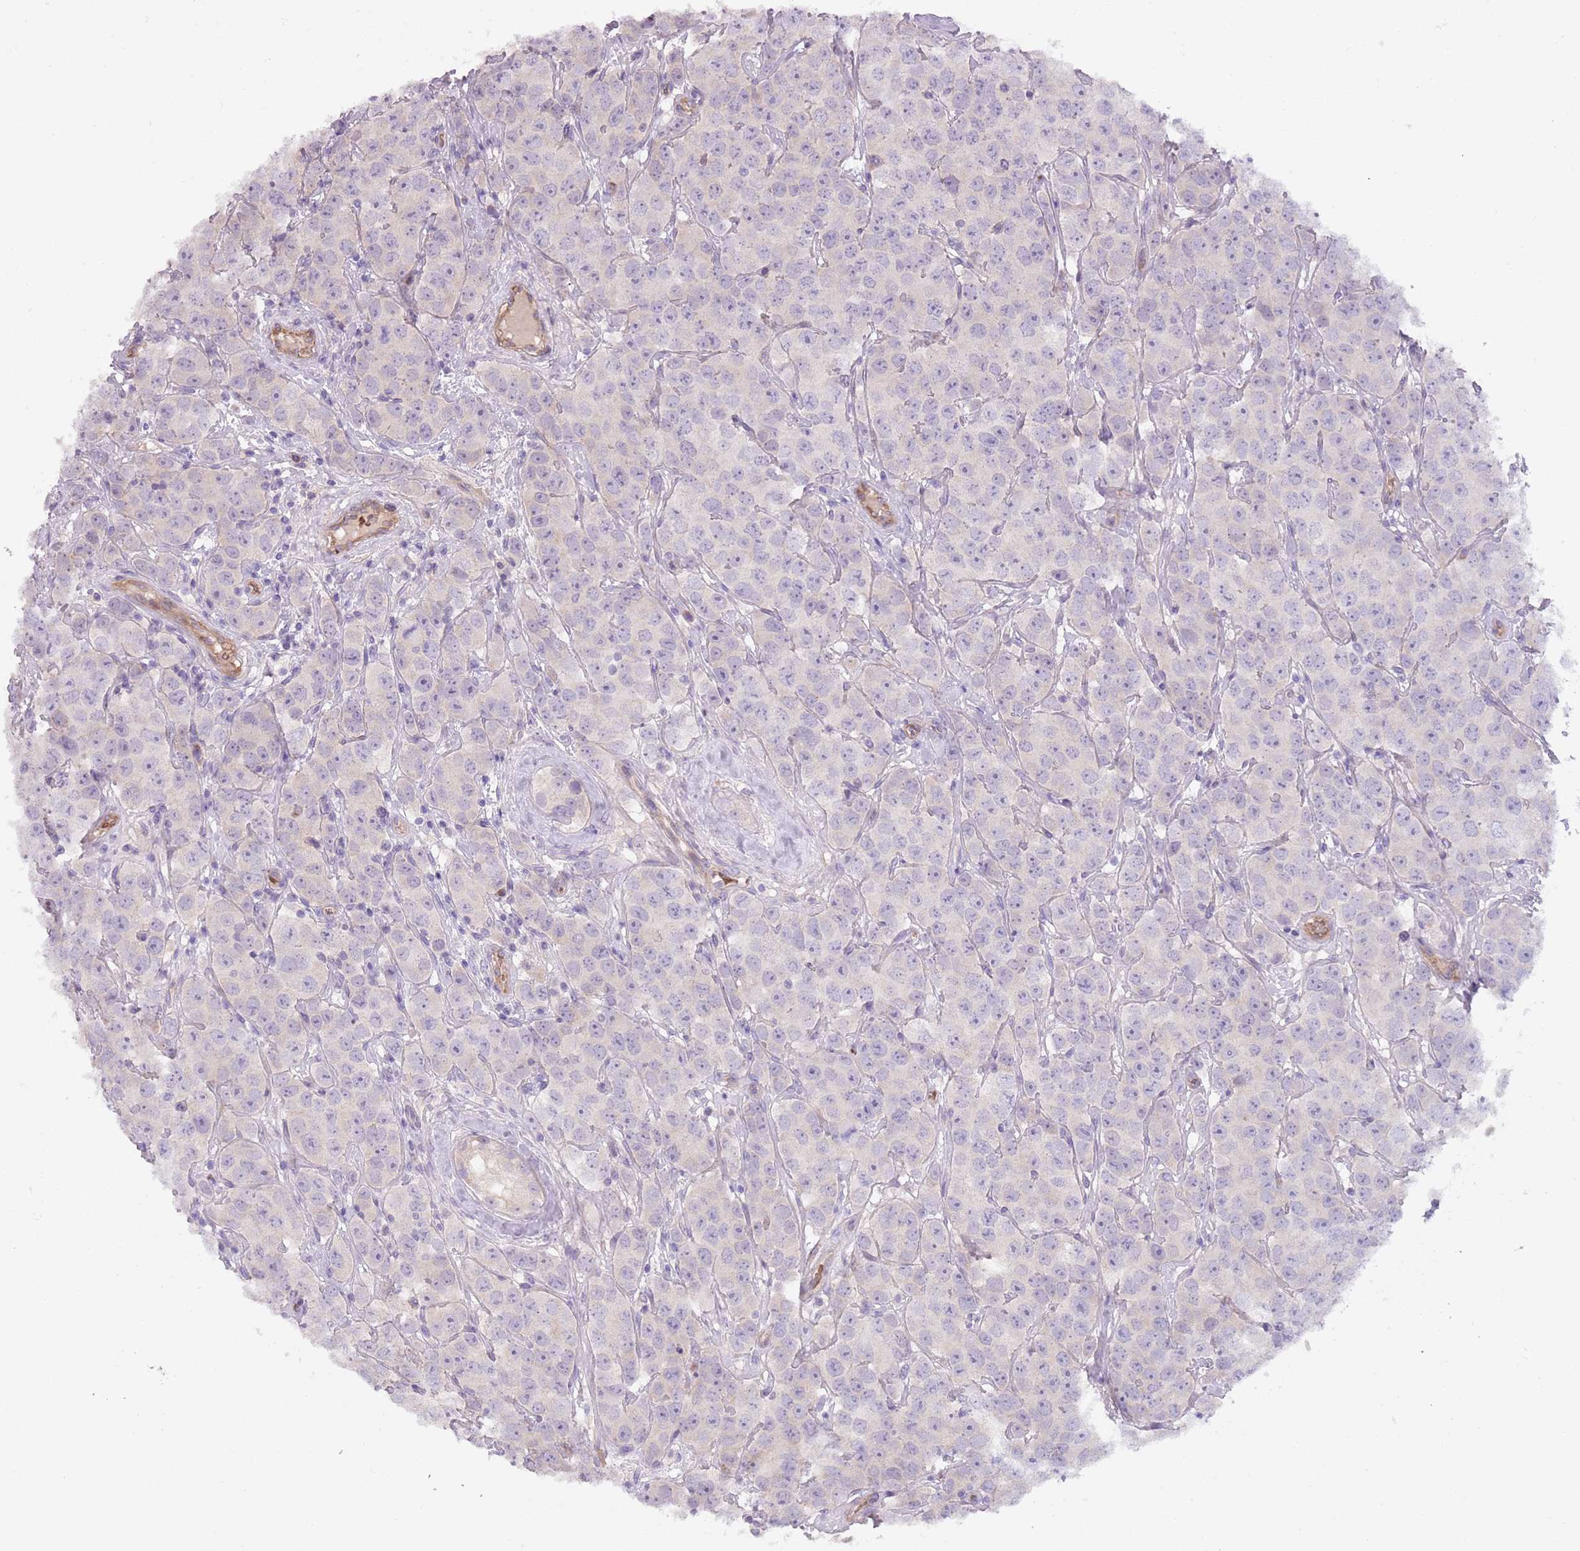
{"staining": {"intensity": "negative", "quantity": "none", "location": "none"}, "tissue": "testis cancer", "cell_type": "Tumor cells", "image_type": "cancer", "snomed": [{"axis": "morphology", "description": "Seminoma, NOS"}, {"axis": "topography", "description": "Testis"}], "caption": "Immunohistochemistry micrograph of neoplastic tissue: human testis cancer stained with DAB (3,3'-diaminobenzidine) shows no significant protein staining in tumor cells.", "gene": "TINAGL1", "patient": {"sex": "male", "age": 28}}